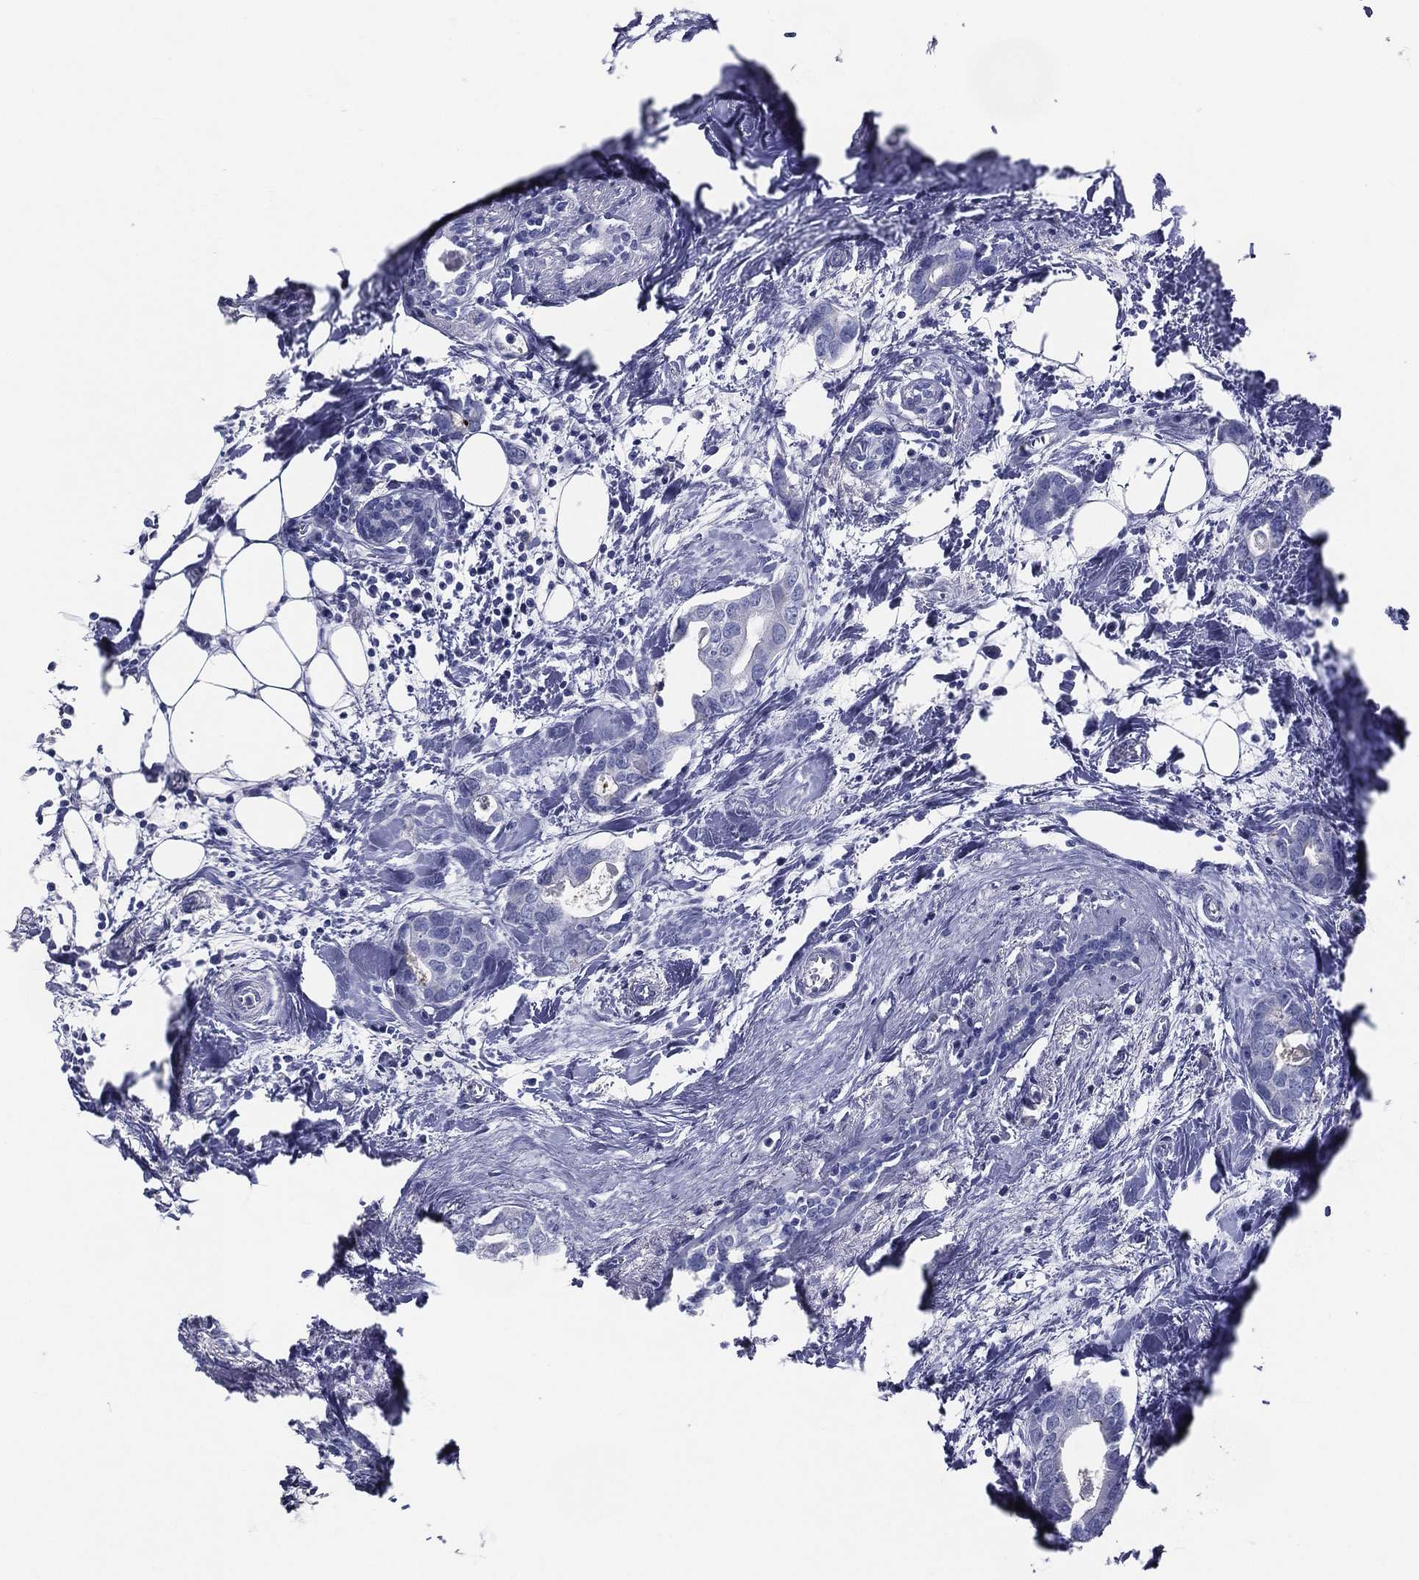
{"staining": {"intensity": "negative", "quantity": "none", "location": "none"}, "tissue": "breast cancer", "cell_type": "Tumor cells", "image_type": "cancer", "snomed": [{"axis": "morphology", "description": "Duct carcinoma"}, {"axis": "topography", "description": "Breast"}], "caption": "A high-resolution image shows immunohistochemistry staining of infiltrating ductal carcinoma (breast), which exhibits no significant expression in tumor cells. (DAB IHC, high magnification).", "gene": "ACE2", "patient": {"sex": "female", "age": 83}}